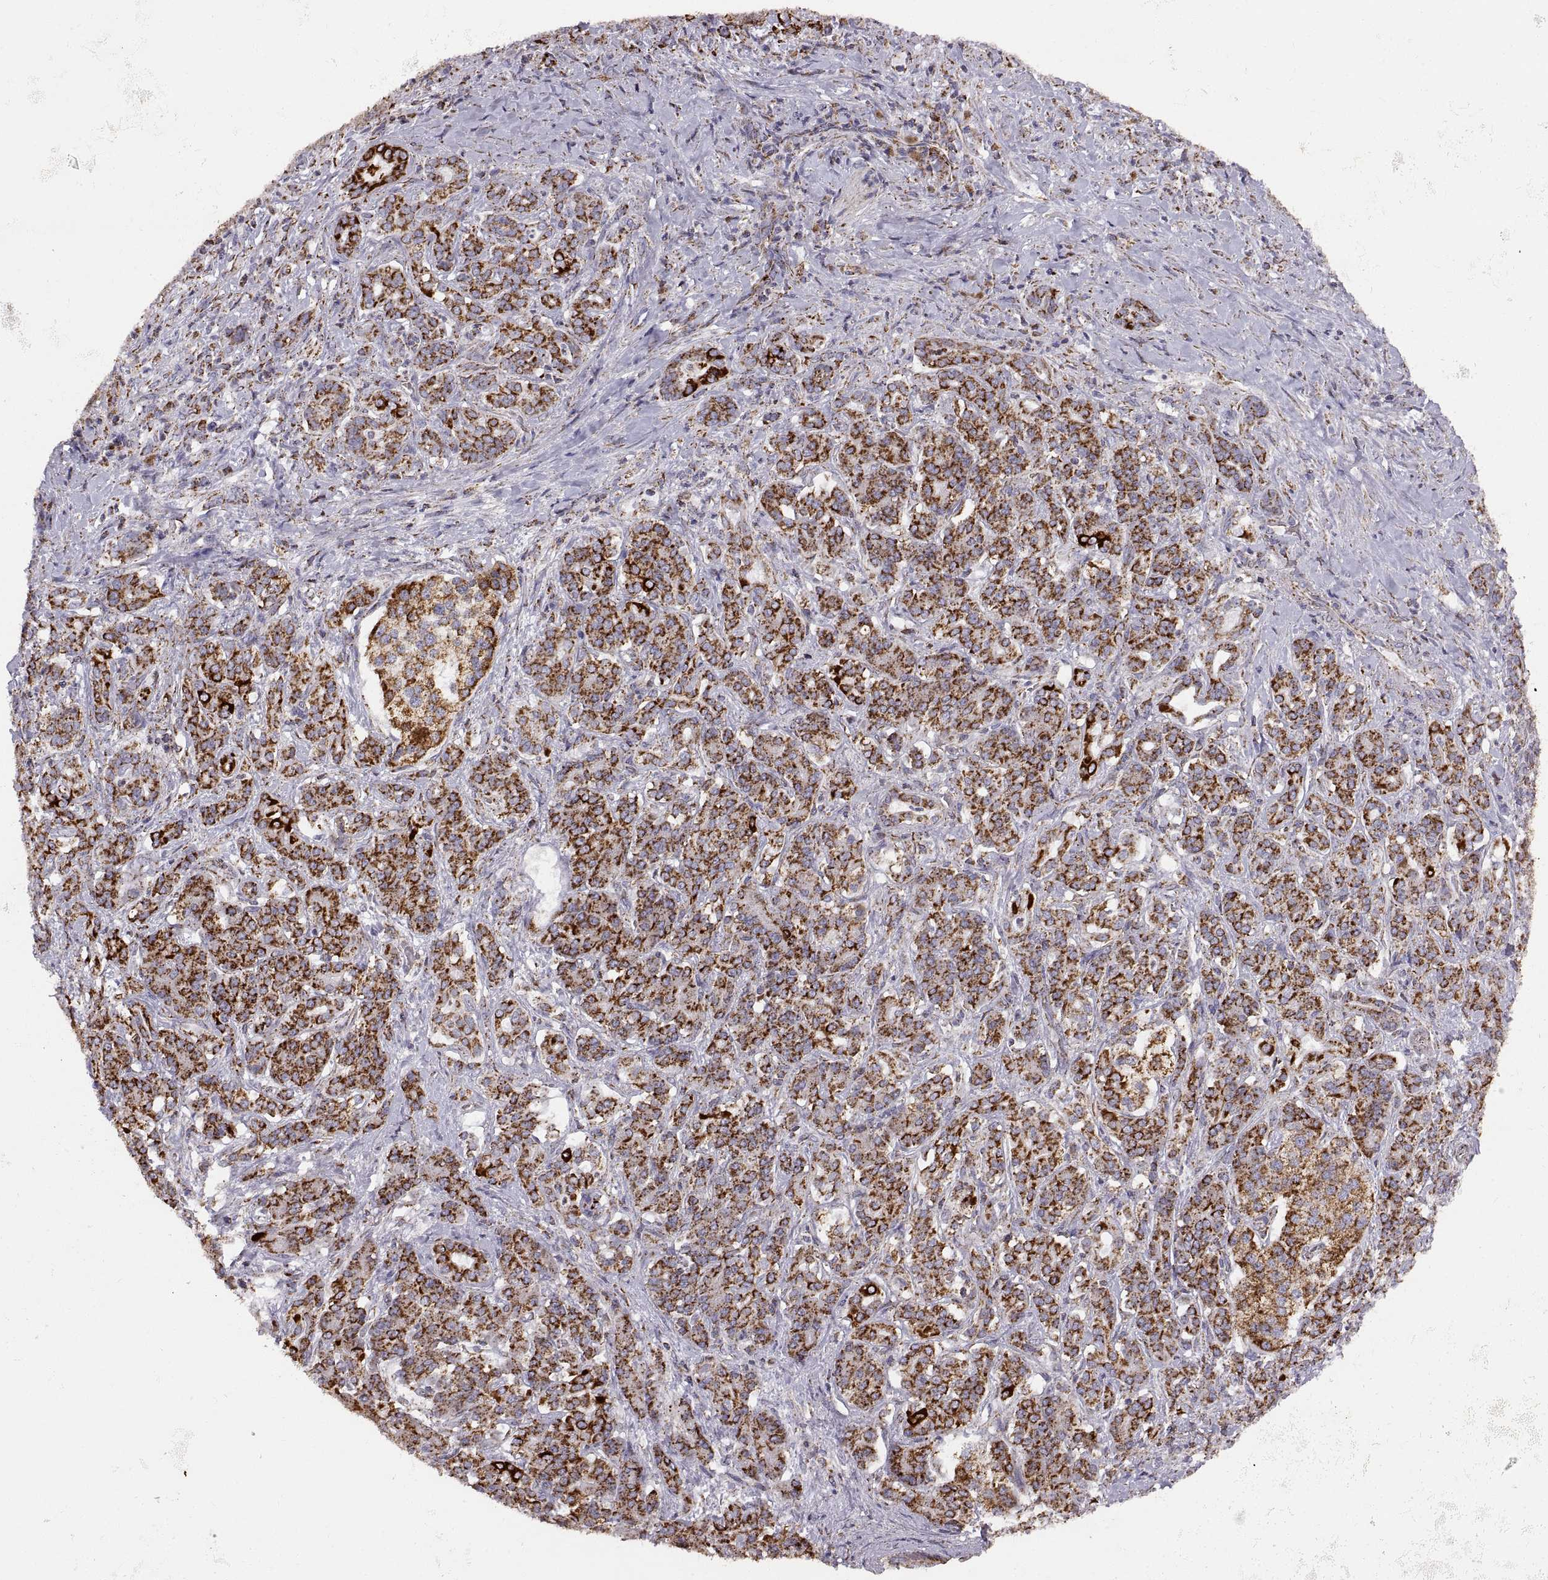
{"staining": {"intensity": "strong", "quantity": ">75%", "location": "cytoplasmic/membranous"}, "tissue": "pancreatic cancer", "cell_type": "Tumor cells", "image_type": "cancer", "snomed": [{"axis": "morphology", "description": "Normal tissue, NOS"}, {"axis": "morphology", "description": "Inflammation, NOS"}, {"axis": "morphology", "description": "Adenocarcinoma, NOS"}, {"axis": "topography", "description": "Pancreas"}], "caption": "A high amount of strong cytoplasmic/membranous expression is present in approximately >75% of tumor cells in pancreatic cancer (adenocarcinoma) tissue. The staining was performed using DAB to visualize the protein expression in brown, while the nuclei were stained in blue with hematoxylin (Magnification: 20x).", "gene": "ARSD", "patient": {"sex": "male", "age": 57}}